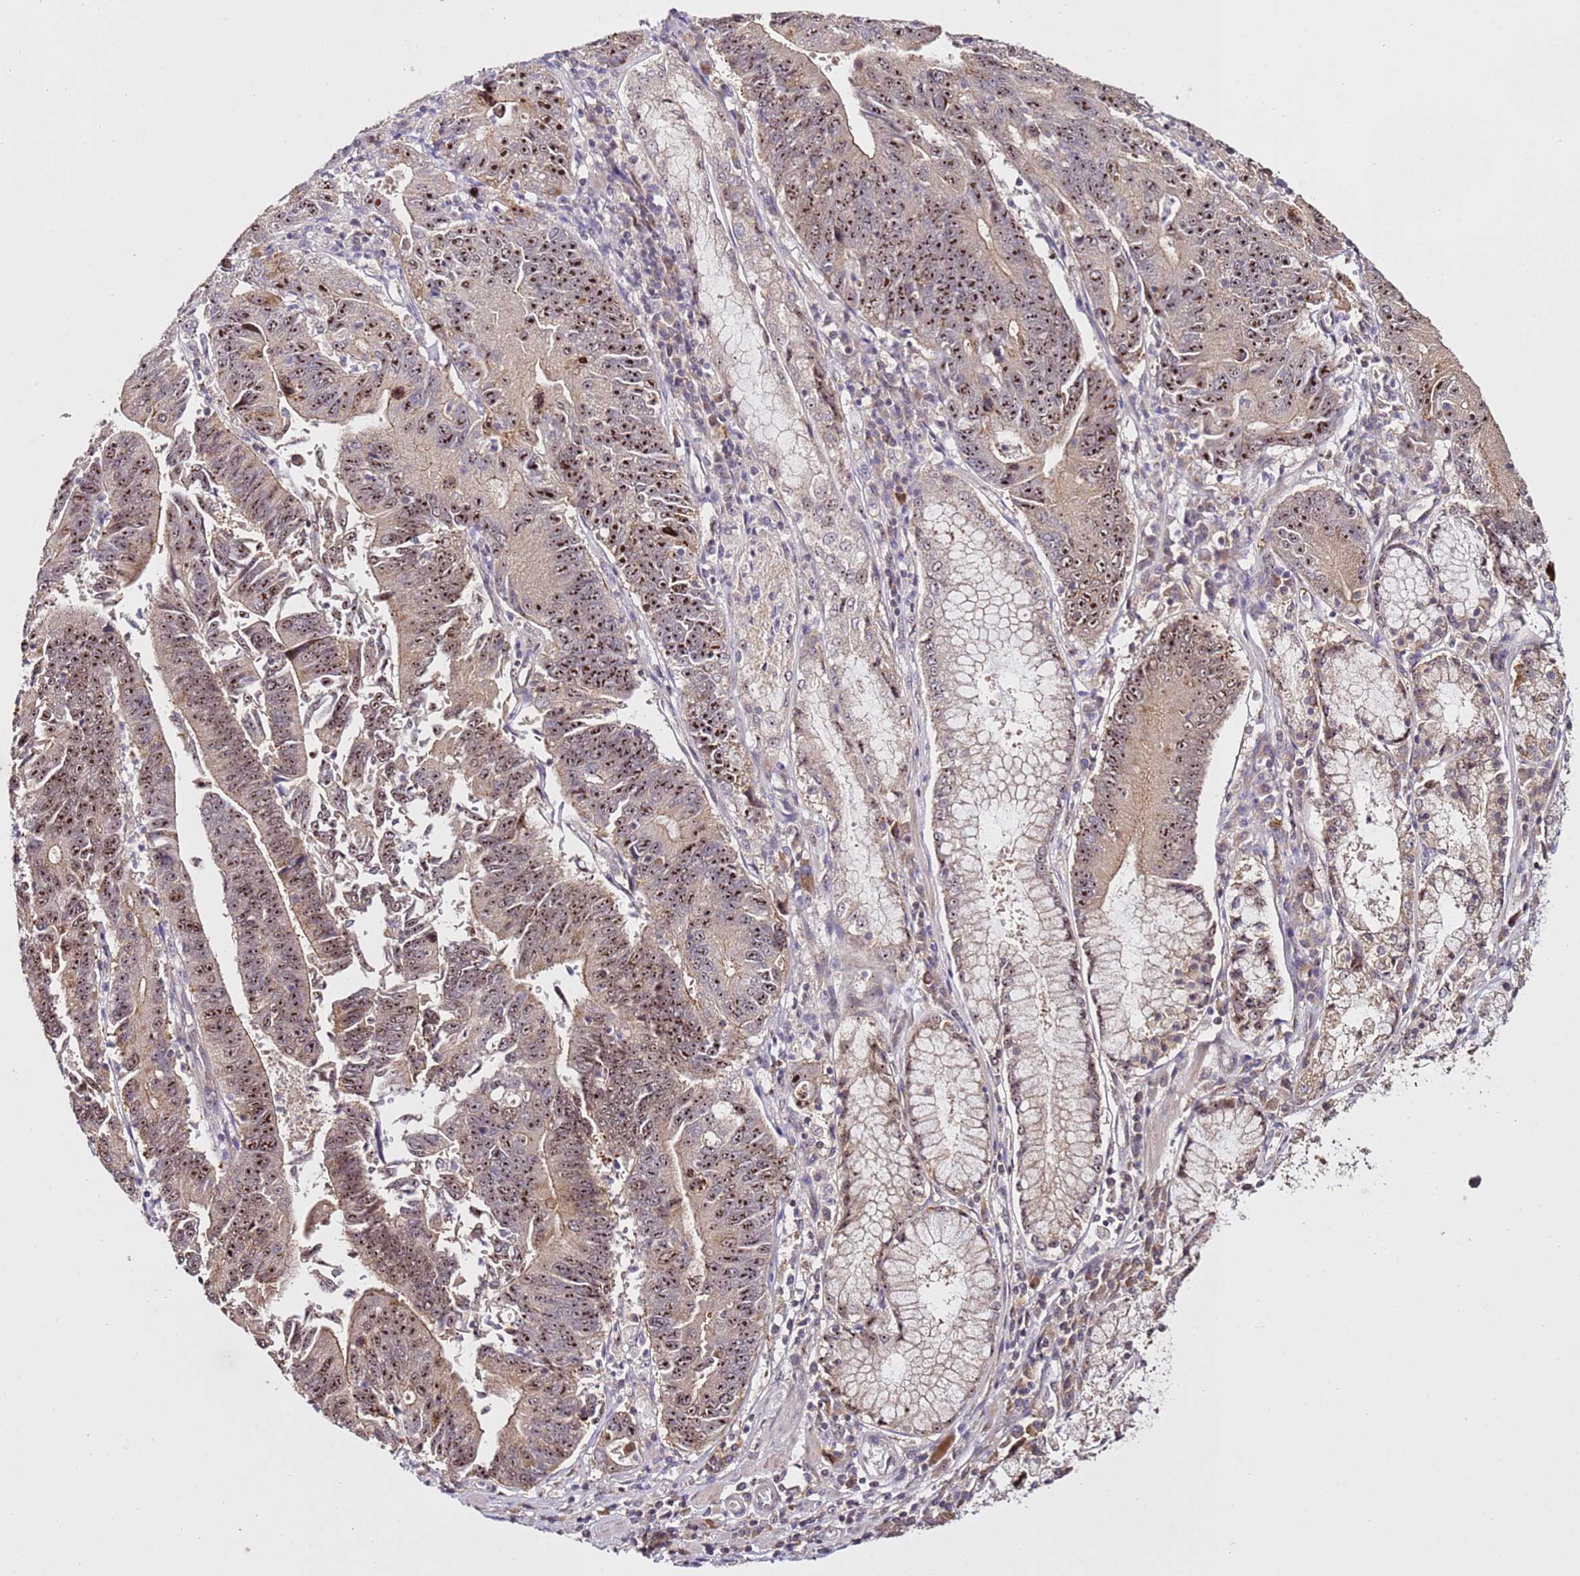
{"staining": {"intensity": "strong", "quantity": ">75%", "location": "nuclear"}, "tissue": "stomach cancer", "cell_type": "Tumor cells", "image_type": "cancer", "snomed": [{"axis": "morphology", "description": "Adenocarcinoma, NOS"}, {"axis": "topography", "description": "Stomach"}], "caption": "A brown stain labels strong nuclear expression of a protein in stomach cancer tumor cells.", "gene": "DDX27", "patient": {"sex": "male", "age": 59}}